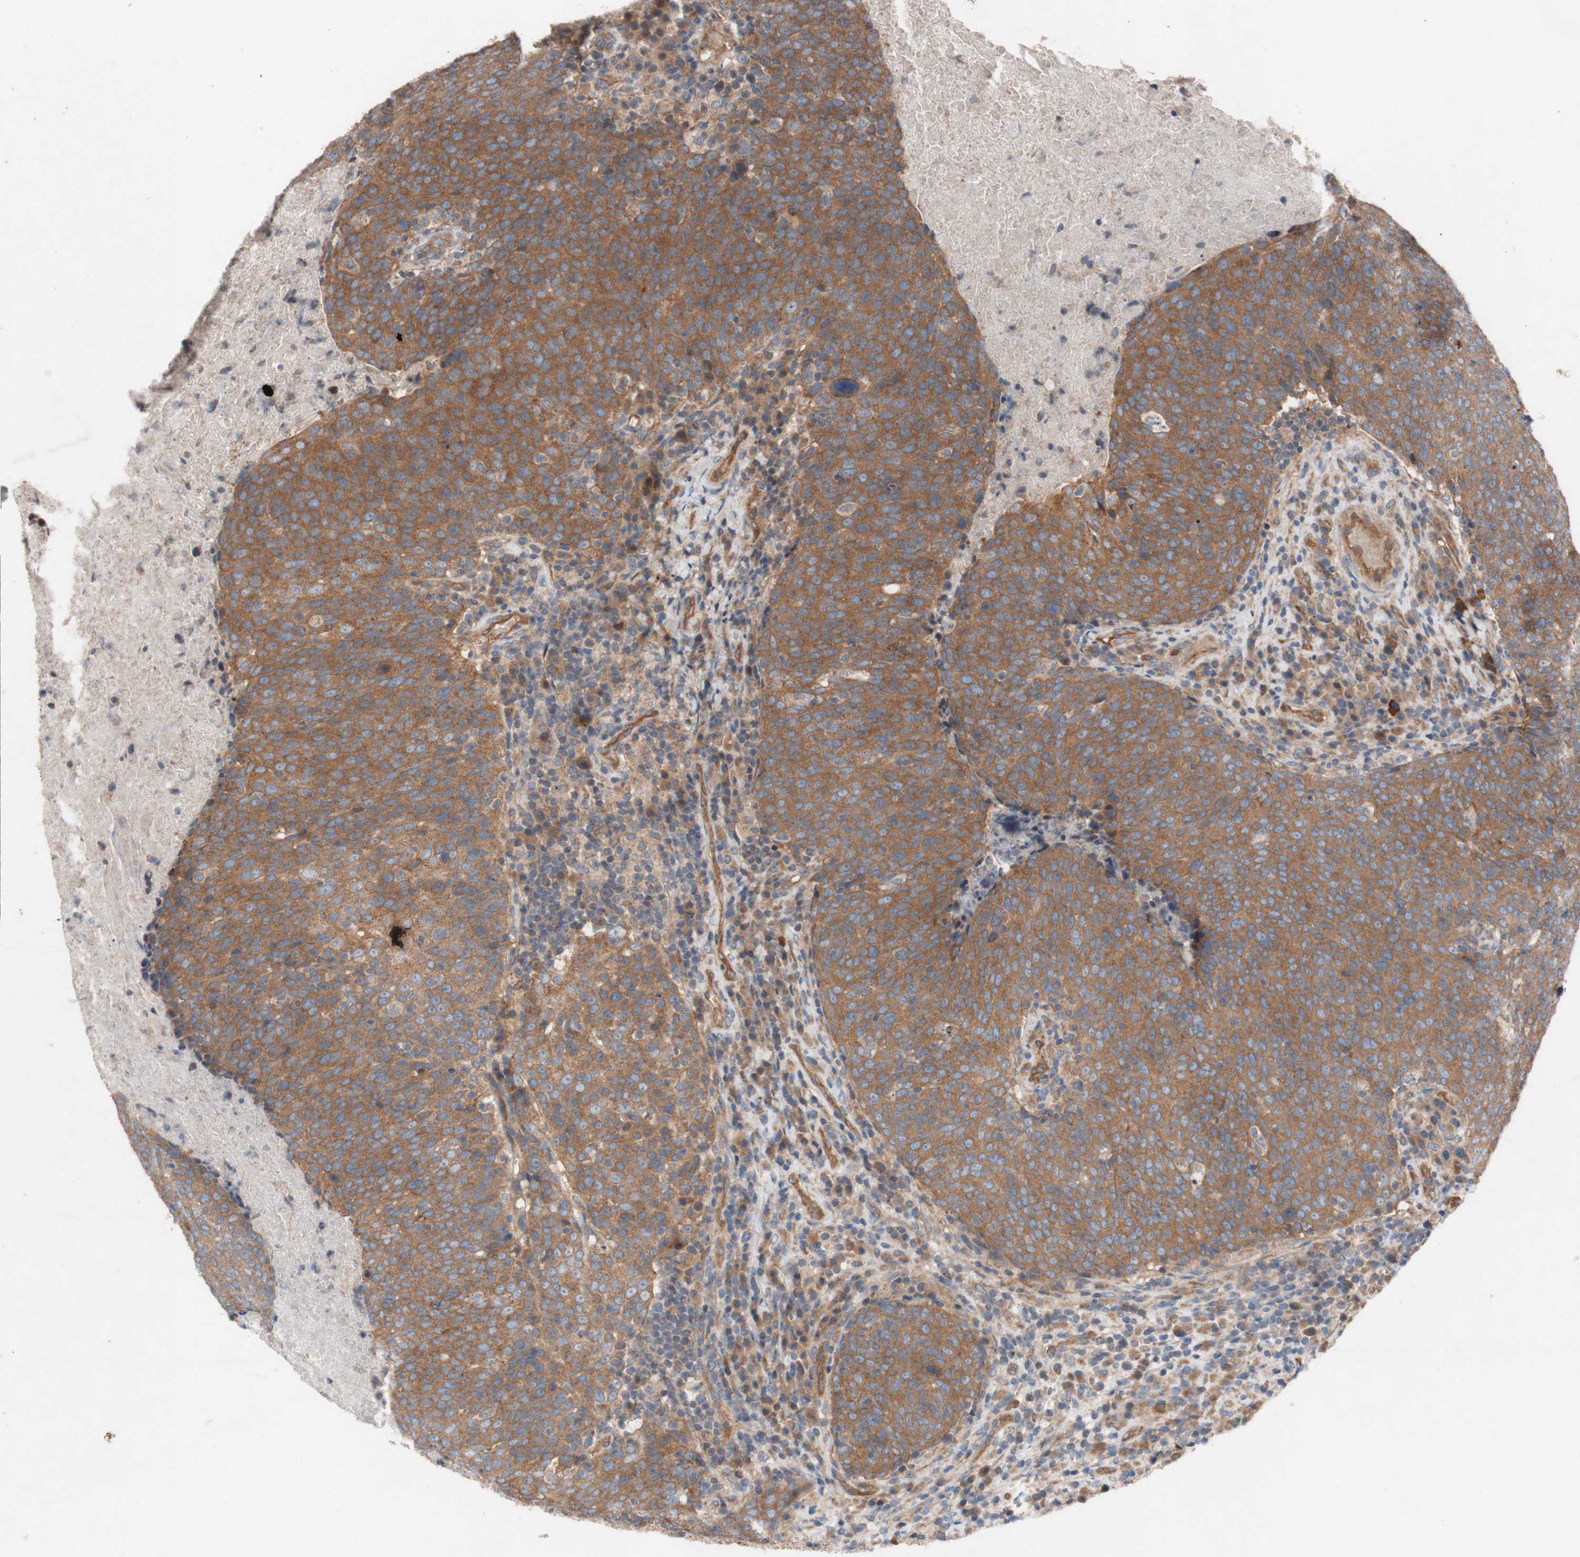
{"staining": {"intensity": "moderate", "quantity": ">75%", "location": "cytoplasmic/membranous"}, "tissue": "head and neck cancer", "cell_type": "Tumor cells", "image_type": "cancer", "snomed": [{"axis": "morphology", "description": "Squamous cell carcinoma, NOS"}, {"axis": "morphology", "description": "Squamous cell carcinoma, metastatic, NOS"}, {"axis": "topography", "description": "Lymph node"}, {"axis": "topography", "description": "Head-Neck"}], "caption": "IHC of head and neck squamous cell carcinoma displays medium levels of moderate cytoplasmic/membranous positivity in about >75% of tumor cells. The staining is performed using DAB (3,3'-diaminobenzidine) brown chromogen to label protein expression. The nuclei are counter-stained blue using hematoxylin.", "gene": "TST", "patient": {"sex": "male", "age": 62}}